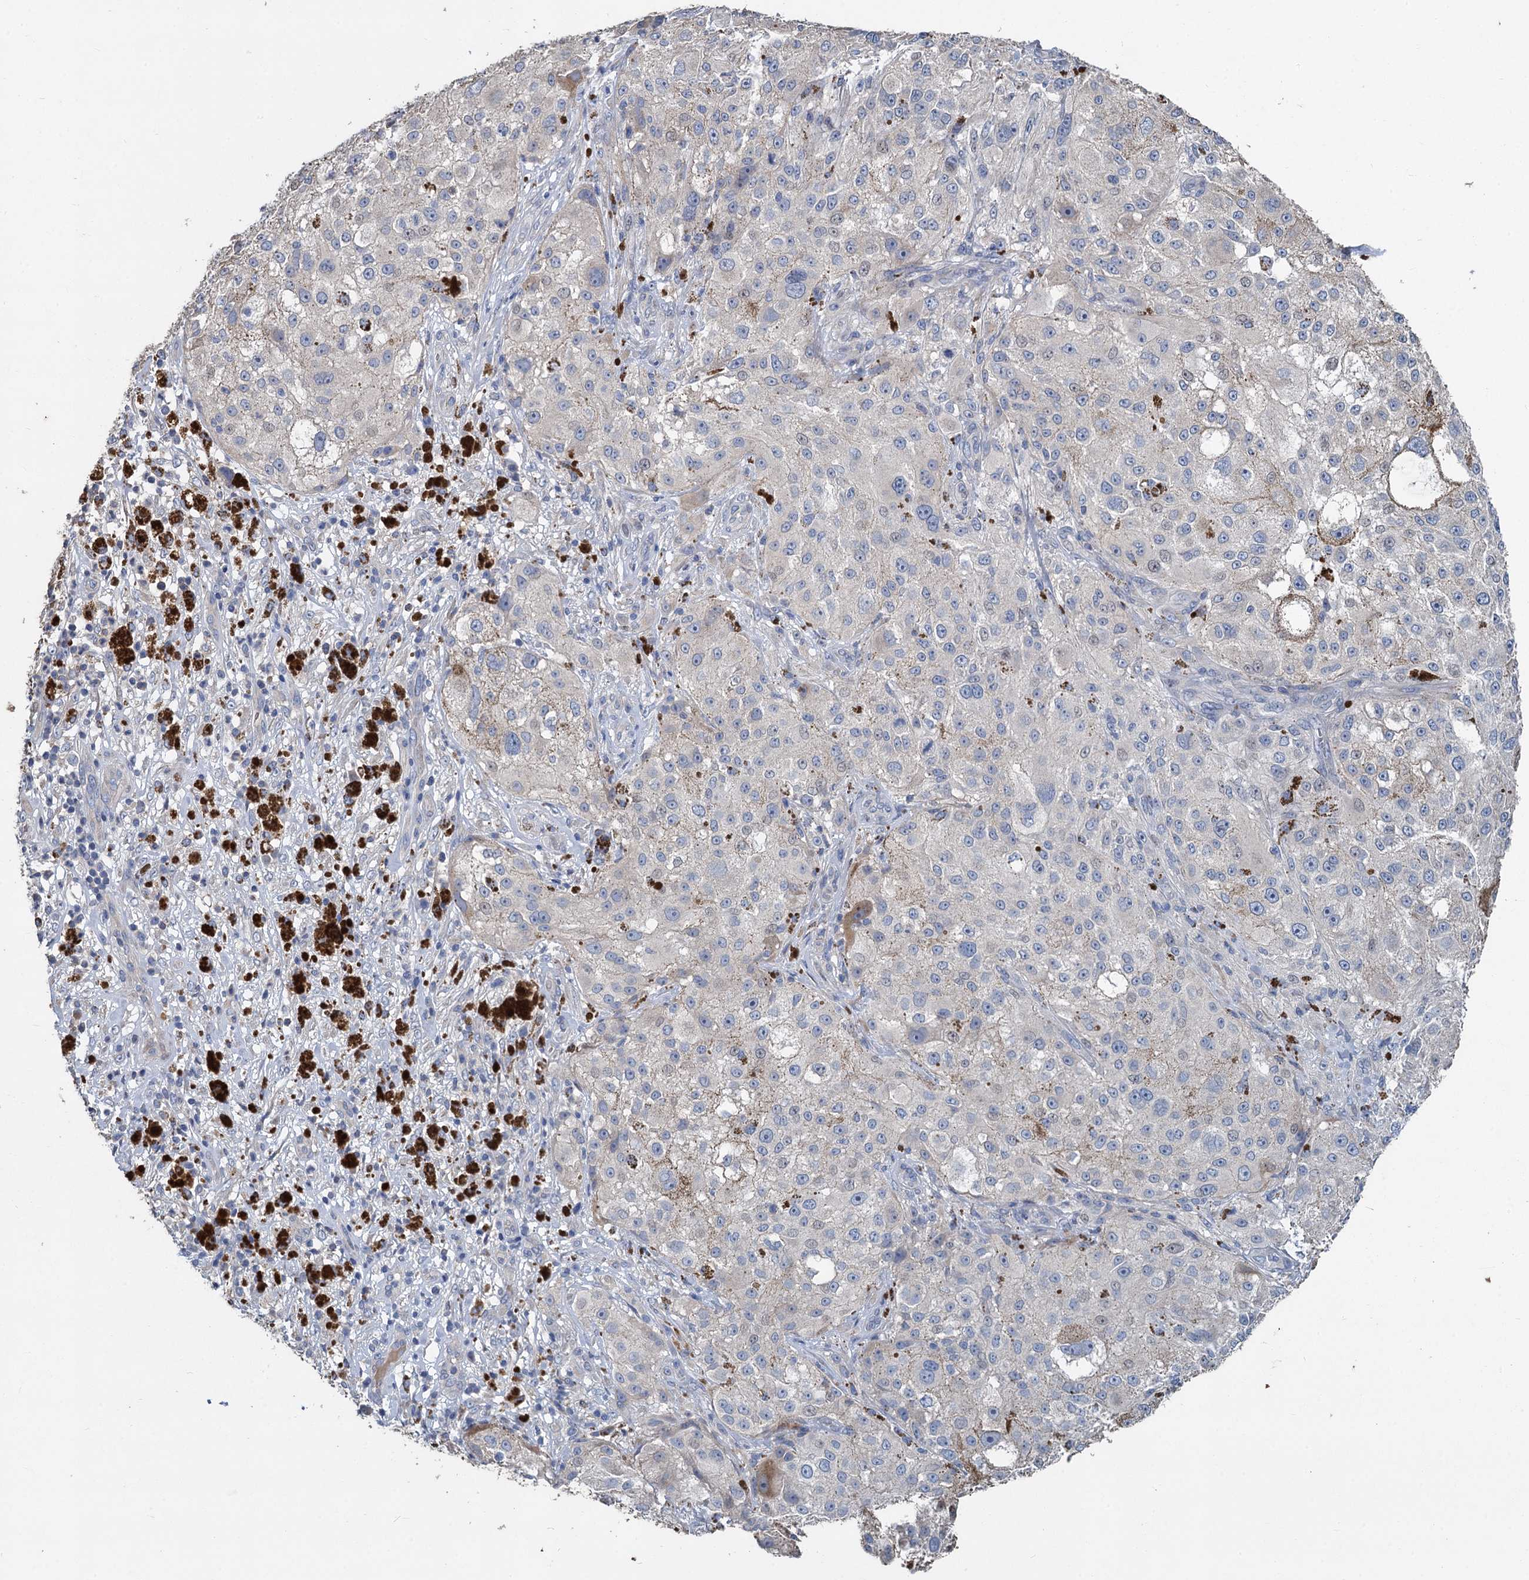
{"staining": {"intensity": "negative", "quantity": "none", "location": "none"}, "tissue": "melanoma", "cell_type": "Tumor cells", "image_type": "cancer", "snomed": [{"axis": "morphology", "description": "Necrosis, NOS"}, {"axis": "morphology", "description": "Malignant melanoma, NOS"}, {"axis": "topography", "description": "Skin"}], "caption": "The image exhibits no significant positivity in tumor cells of malignant melanoma. The staining is performed using DAB (3,3'-diaminobenzidine) brown chromogen with nuclei counter-stained in using hematoxylin.", "gene": "TCTN2", "patient": {"sex": "female", "age": 87}}